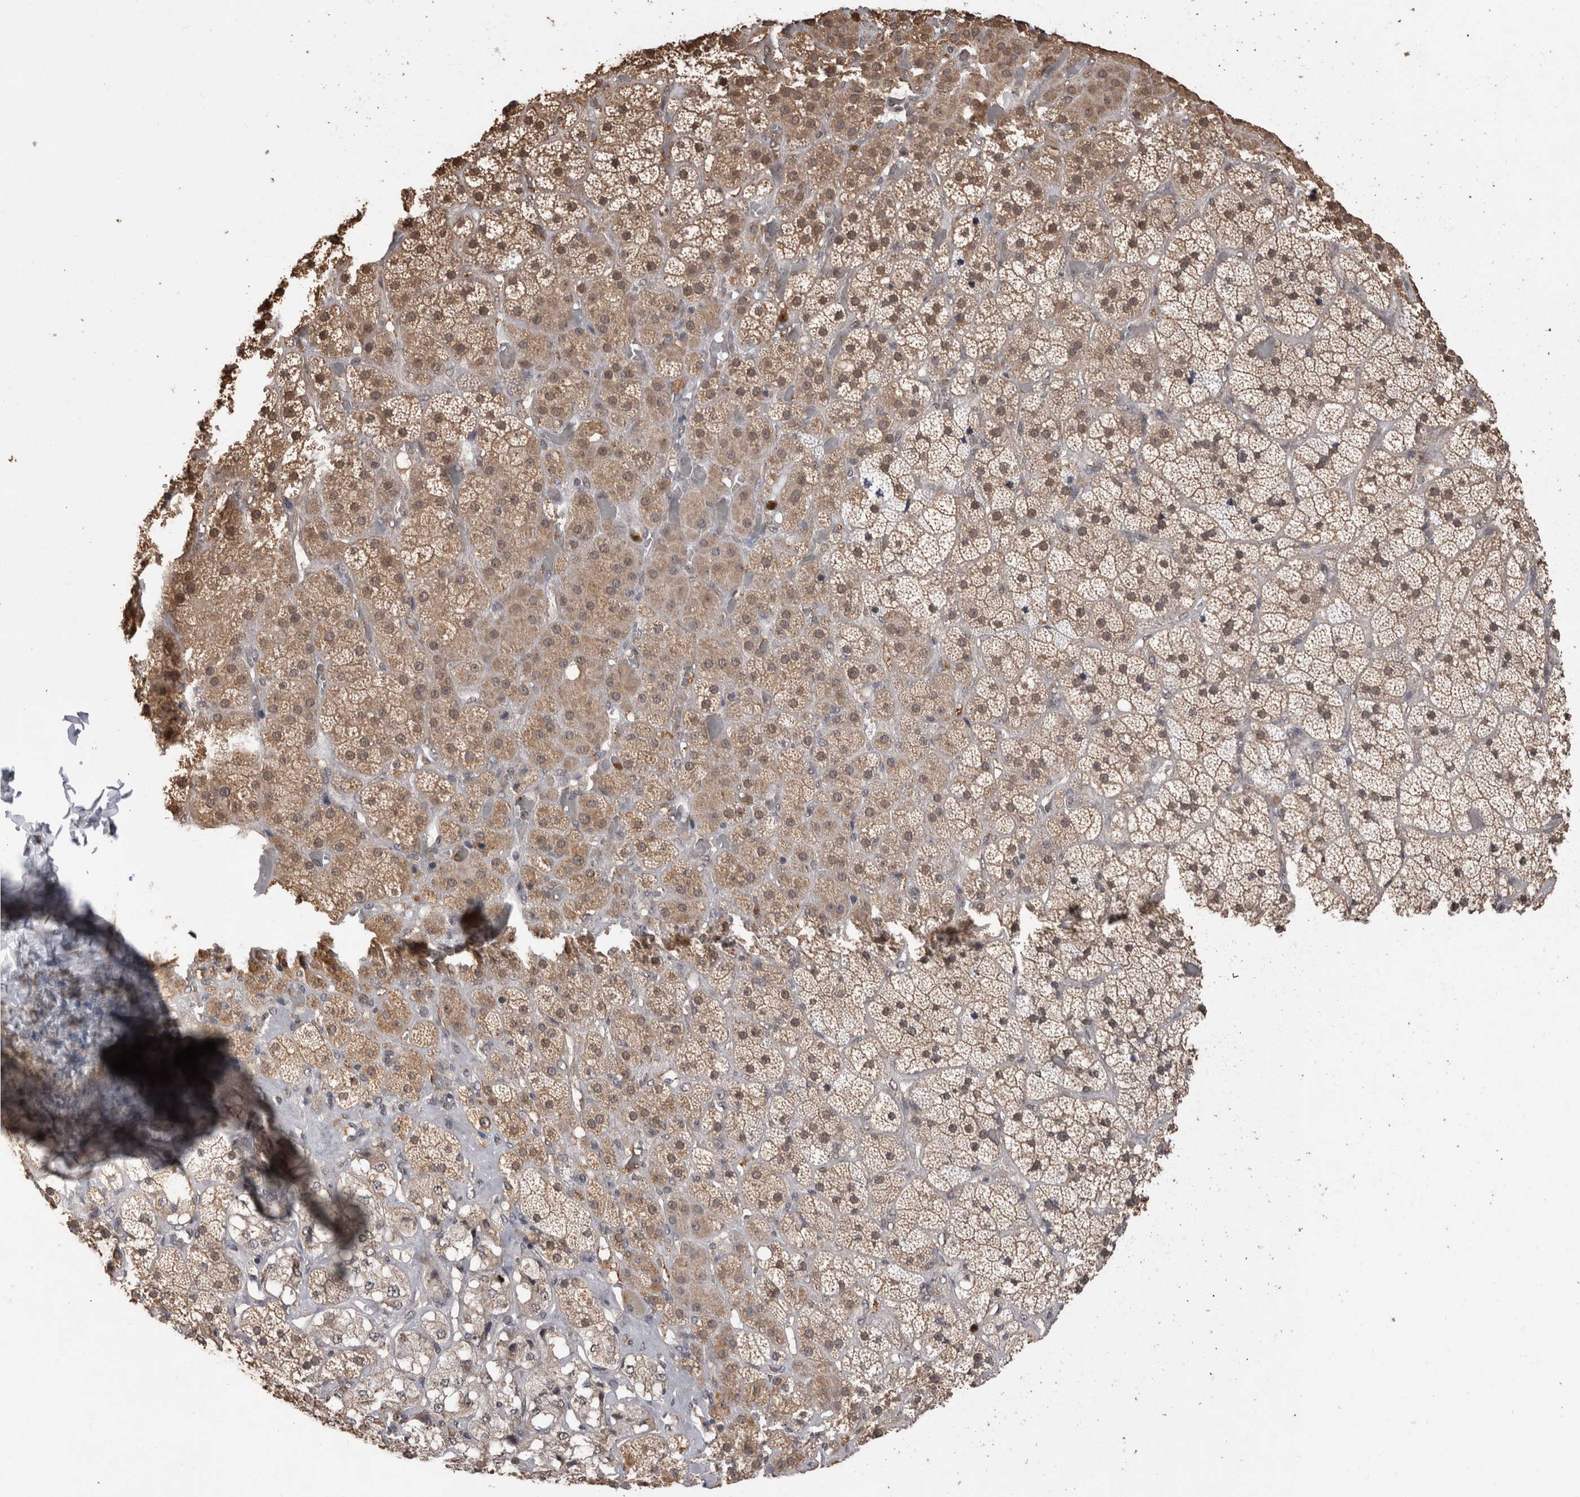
{"staining": {"intensity": "weak", "quantity": ">75%", "location": "cytoplasmic/membranous"}, "tissue": "adrenal gland", "cell_type": "Glandular cells", "image_type": "normal", "snomed": [{"axis": "morphology", "description": "Normal tissue, NOS"}, {"axis": "topography", "description": "Adrenal gland"}], "caption": "An immunohistochemistry (IHC) image of unremarkable tissue is shown. Protein staining in brown highlights weak cytoplasmic/membranous positivity in adrenal gland within glandular cells.", "gene": "PAK4", "patient": {"sex": "male", "age": 57}}